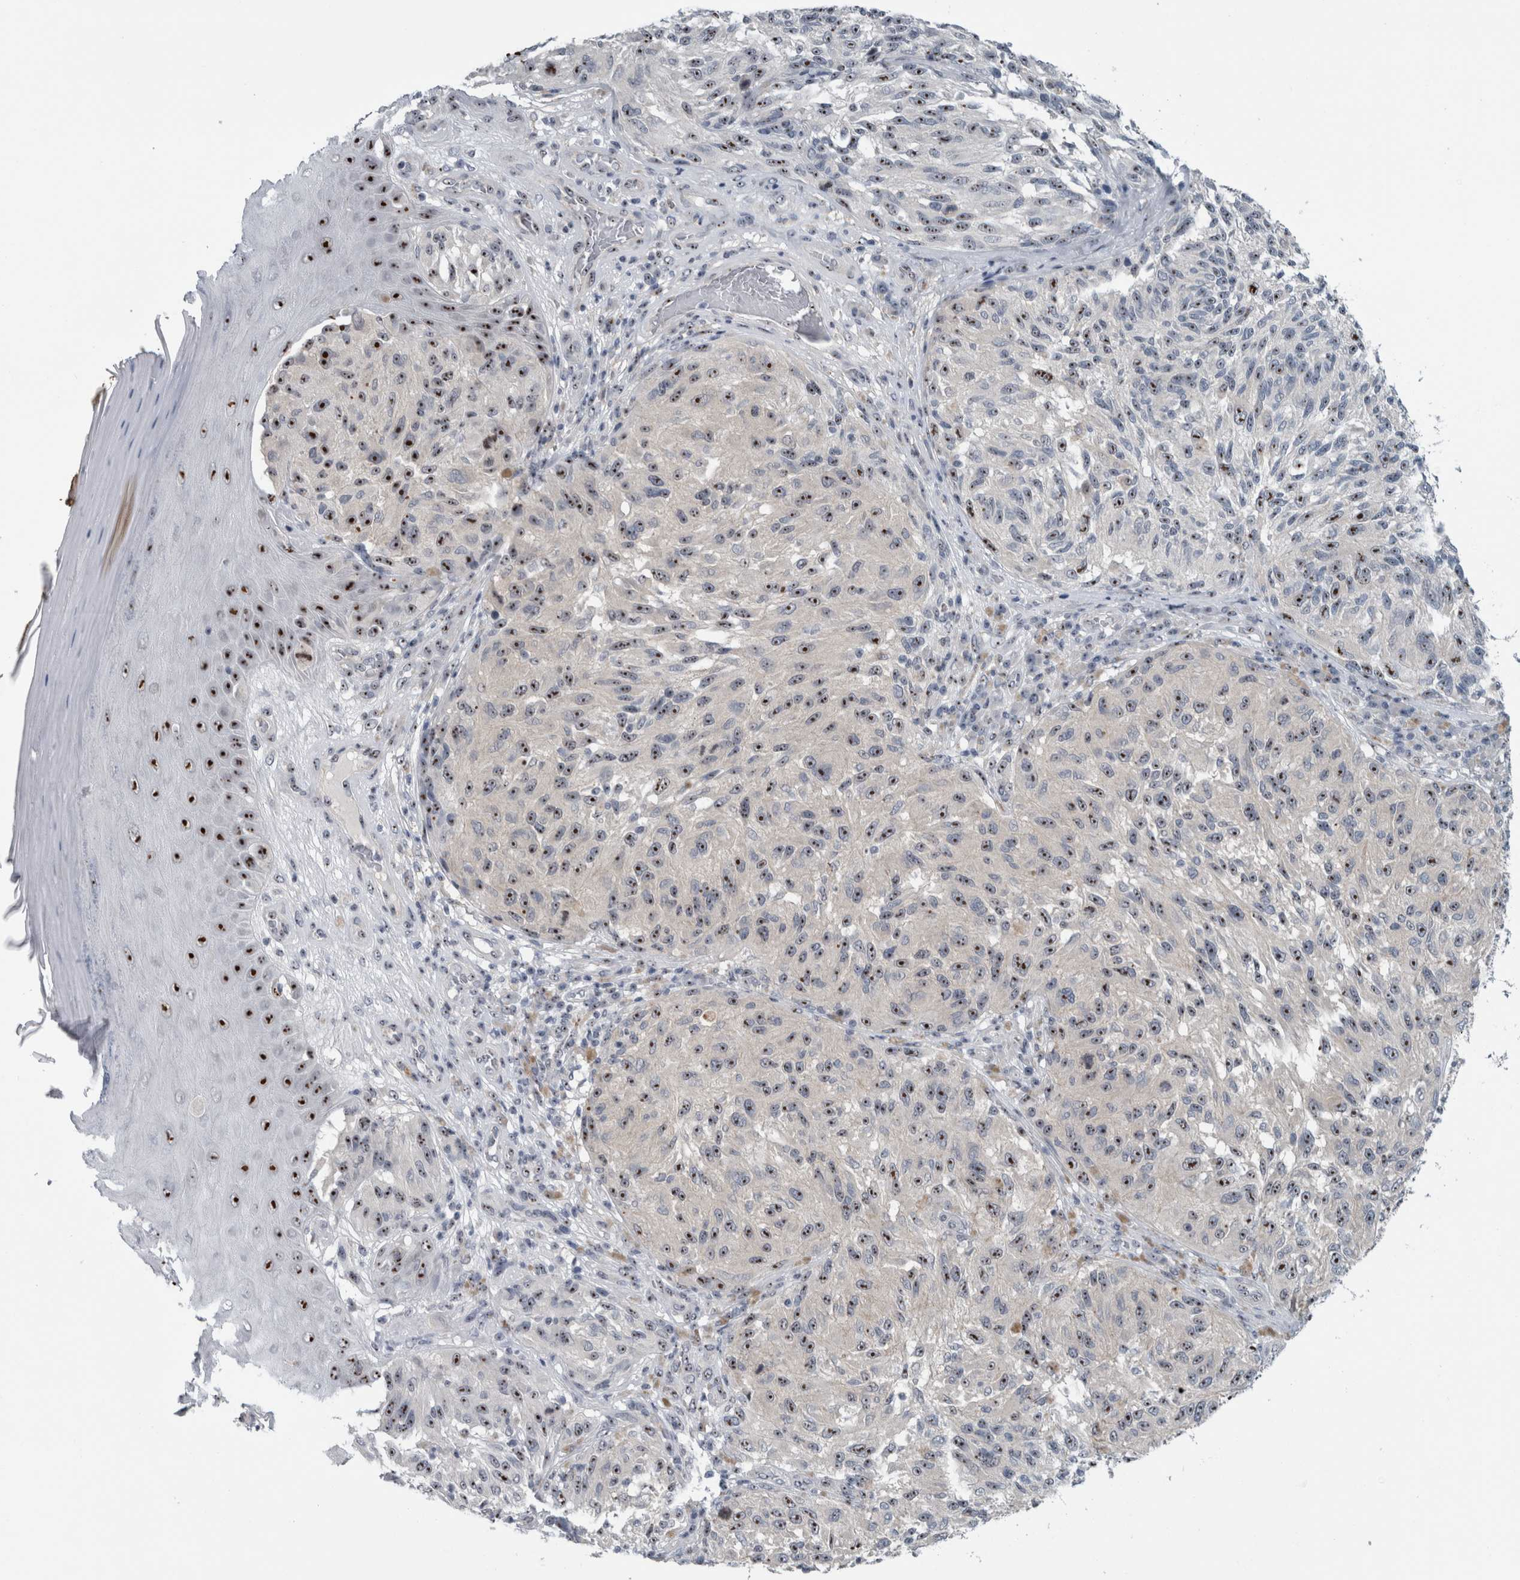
{"staining": {"intensity": "moderate", "quantity": ">75%", "location": "nuclear"}, "tissue": "melanoma", "cell_type": "Tumor cells", "image_type": "cancer", "snomed": [{"axis": "morphology", "description": "Malignant melanoma, NOS"}, {"axis": "topography", "description": "Skin"}], "caption": "High-magnification brightfield microscopy of malignant melanoma stained with DAB (3,3'-diaminobenzidine) (brown) and counterstained with hematoxylin (blue). tumor cells exhibit moderate nuclear expression is appreciated in approximately>75% of cells.", "gene": "UTP6", "patient": {"sex": "female", "age": 73}}